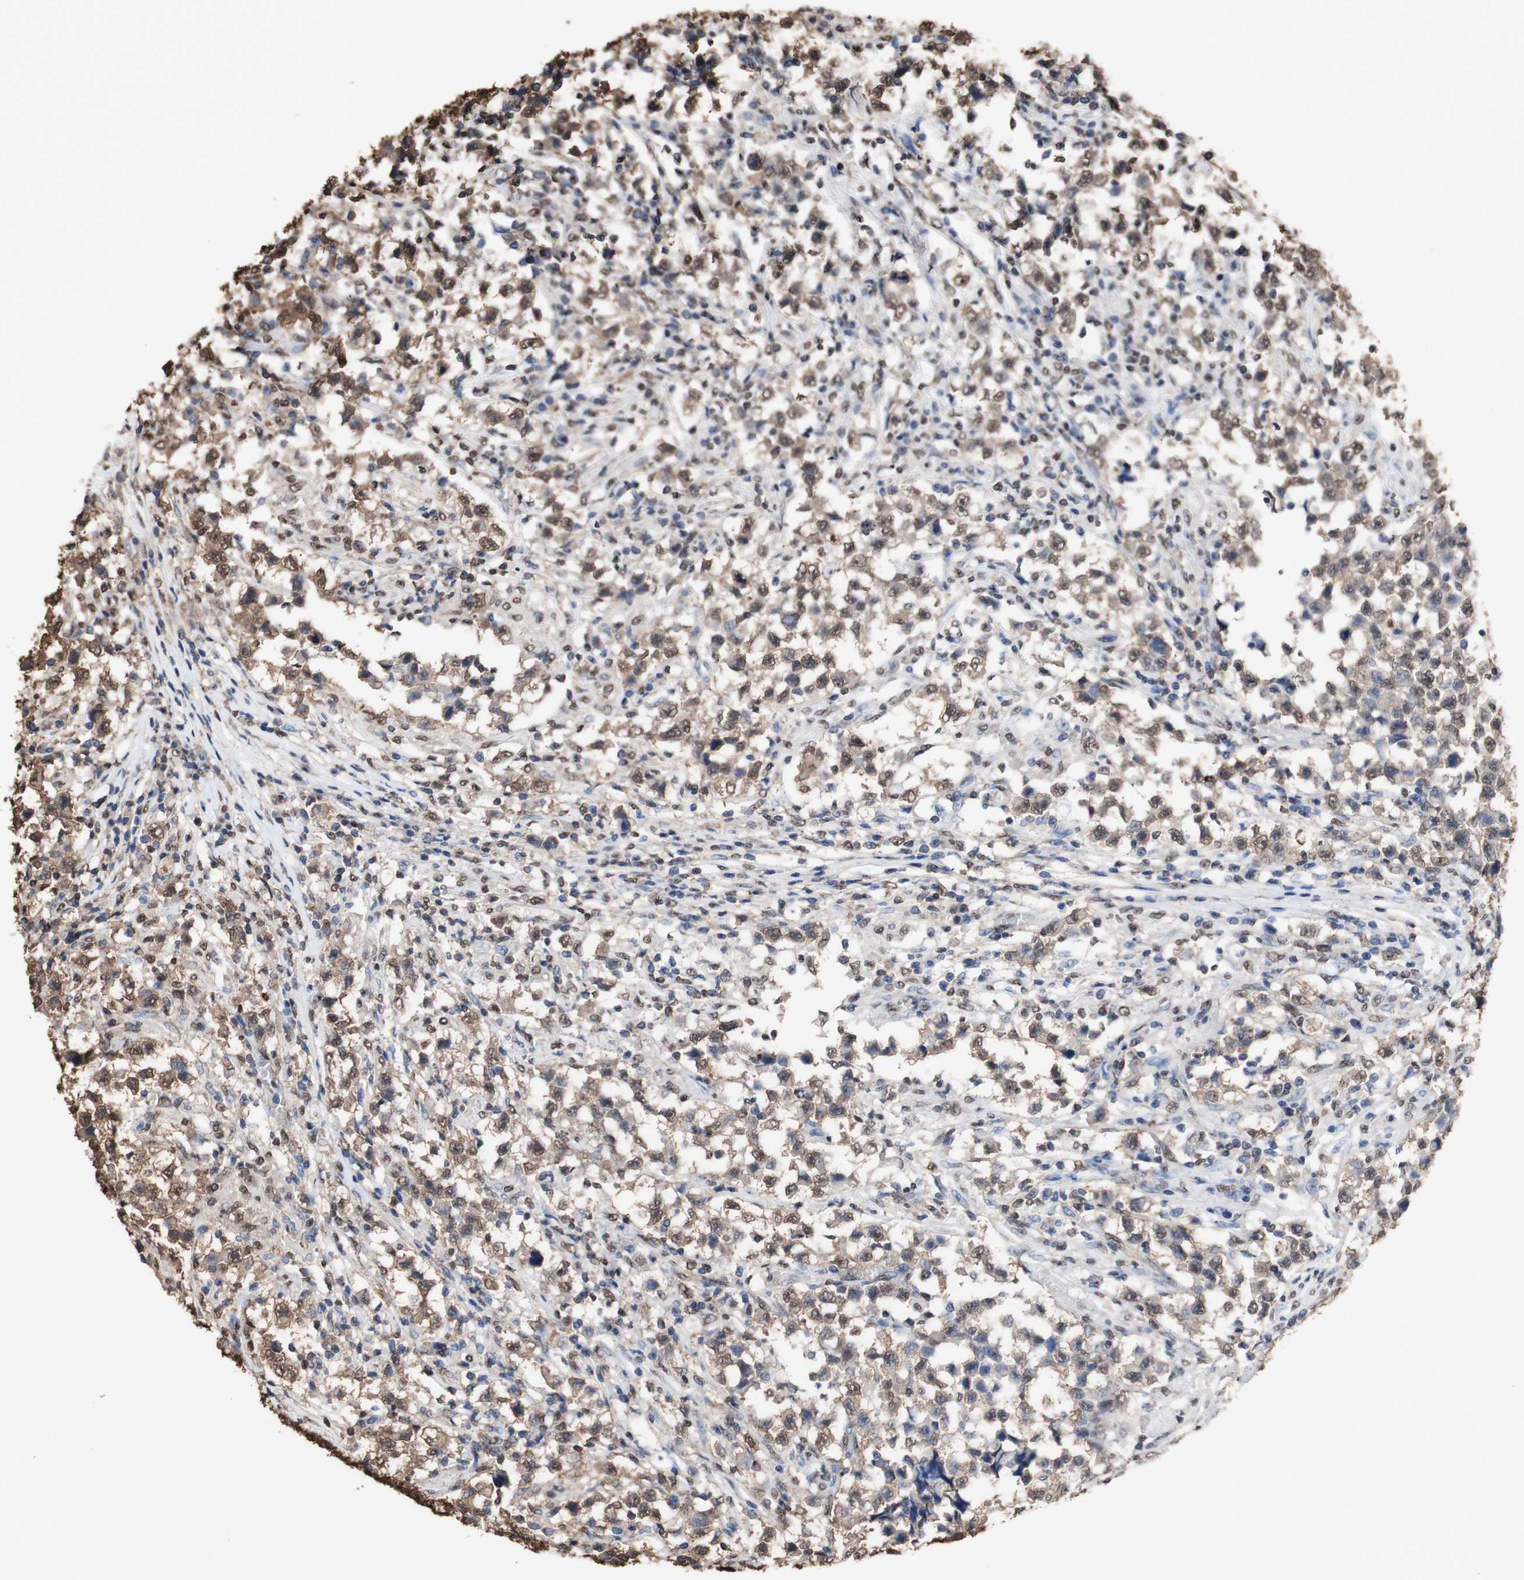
{"staining": {"intensity": "moderate", "quantity": ">75%", "location": "cytoplasmic/membranous,nuclear"}, "tissue": "testis cancer", "cell_type": "Tumor cells", "image_type": "cancer", "snomed": [{"axis": "morphology", "description": "Carcinoma, Embryonal, NOS"}, {"axis": "topography", "description": "Testis"}], "caption": "Testis cancer was stained to show a protein in brown. There is medium levels of moderate cytoplasmic/membranous and nuclear staining in approximately >75% of tumor cells. Immunohistochemistry stains the protein of interest in brown and the nuclei are stained blue.", "gene": "PIDD1", "patient": {"sex": "male", "age": 21}}